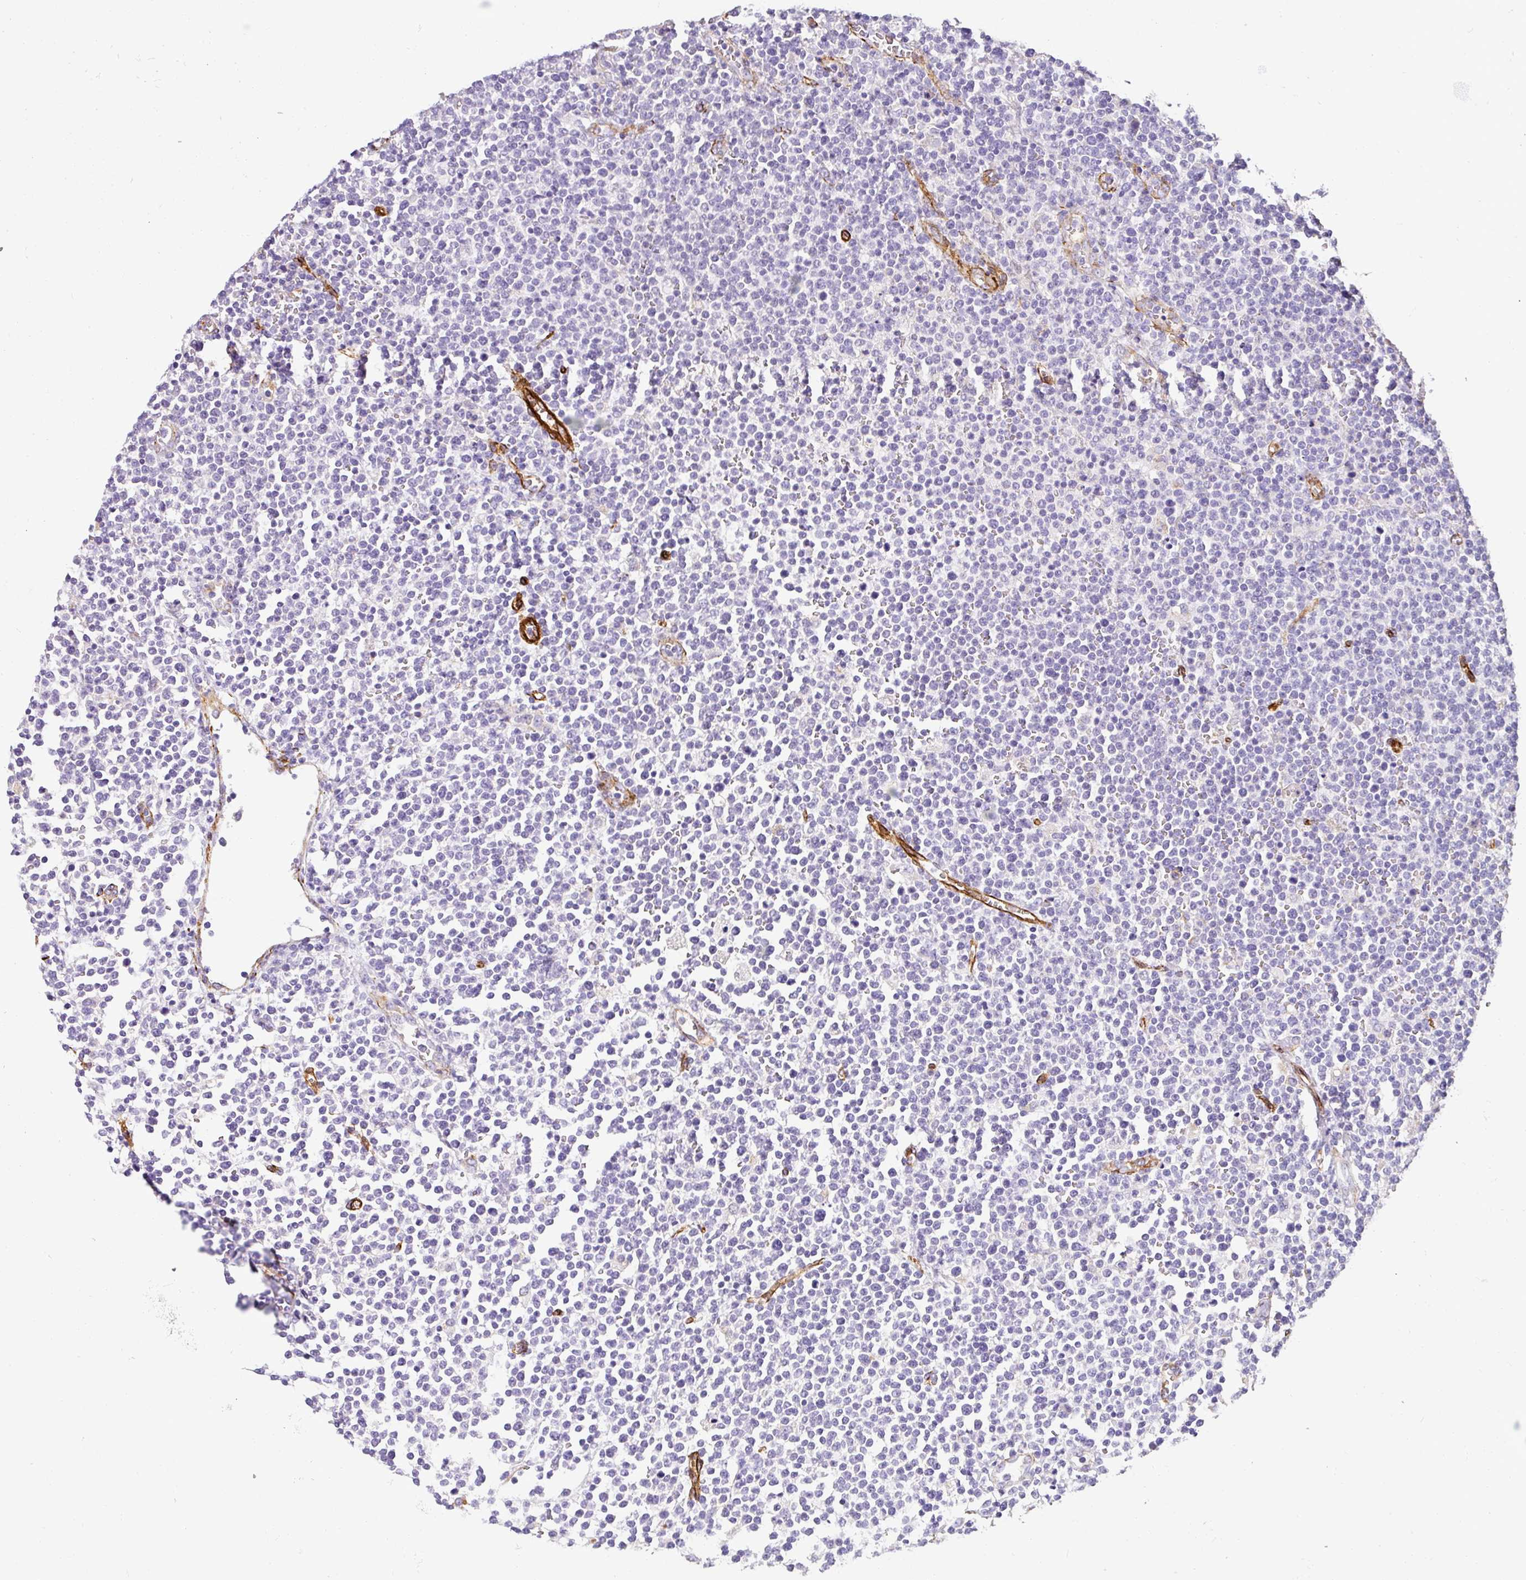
{"staining": {"intensity": "negative", "quantity": "none", "location": "none"}, "tissue": "lymphoma", "cell_type": "Tumor cells", "image_type": "cancer", "snomed": [{"axis": "morphology", "description": "Malignant lymphoma, non-Hodgkin's type, High grade"}, {"axis": "topography", "description": "Lymph node"}], "caption": "An IHC histopathology image of lymphoma is shown. There is no staining in tumor cells of lymphoma.", "gene": "SLC25A17", "patient": {"sex": "male", "age": 61}}